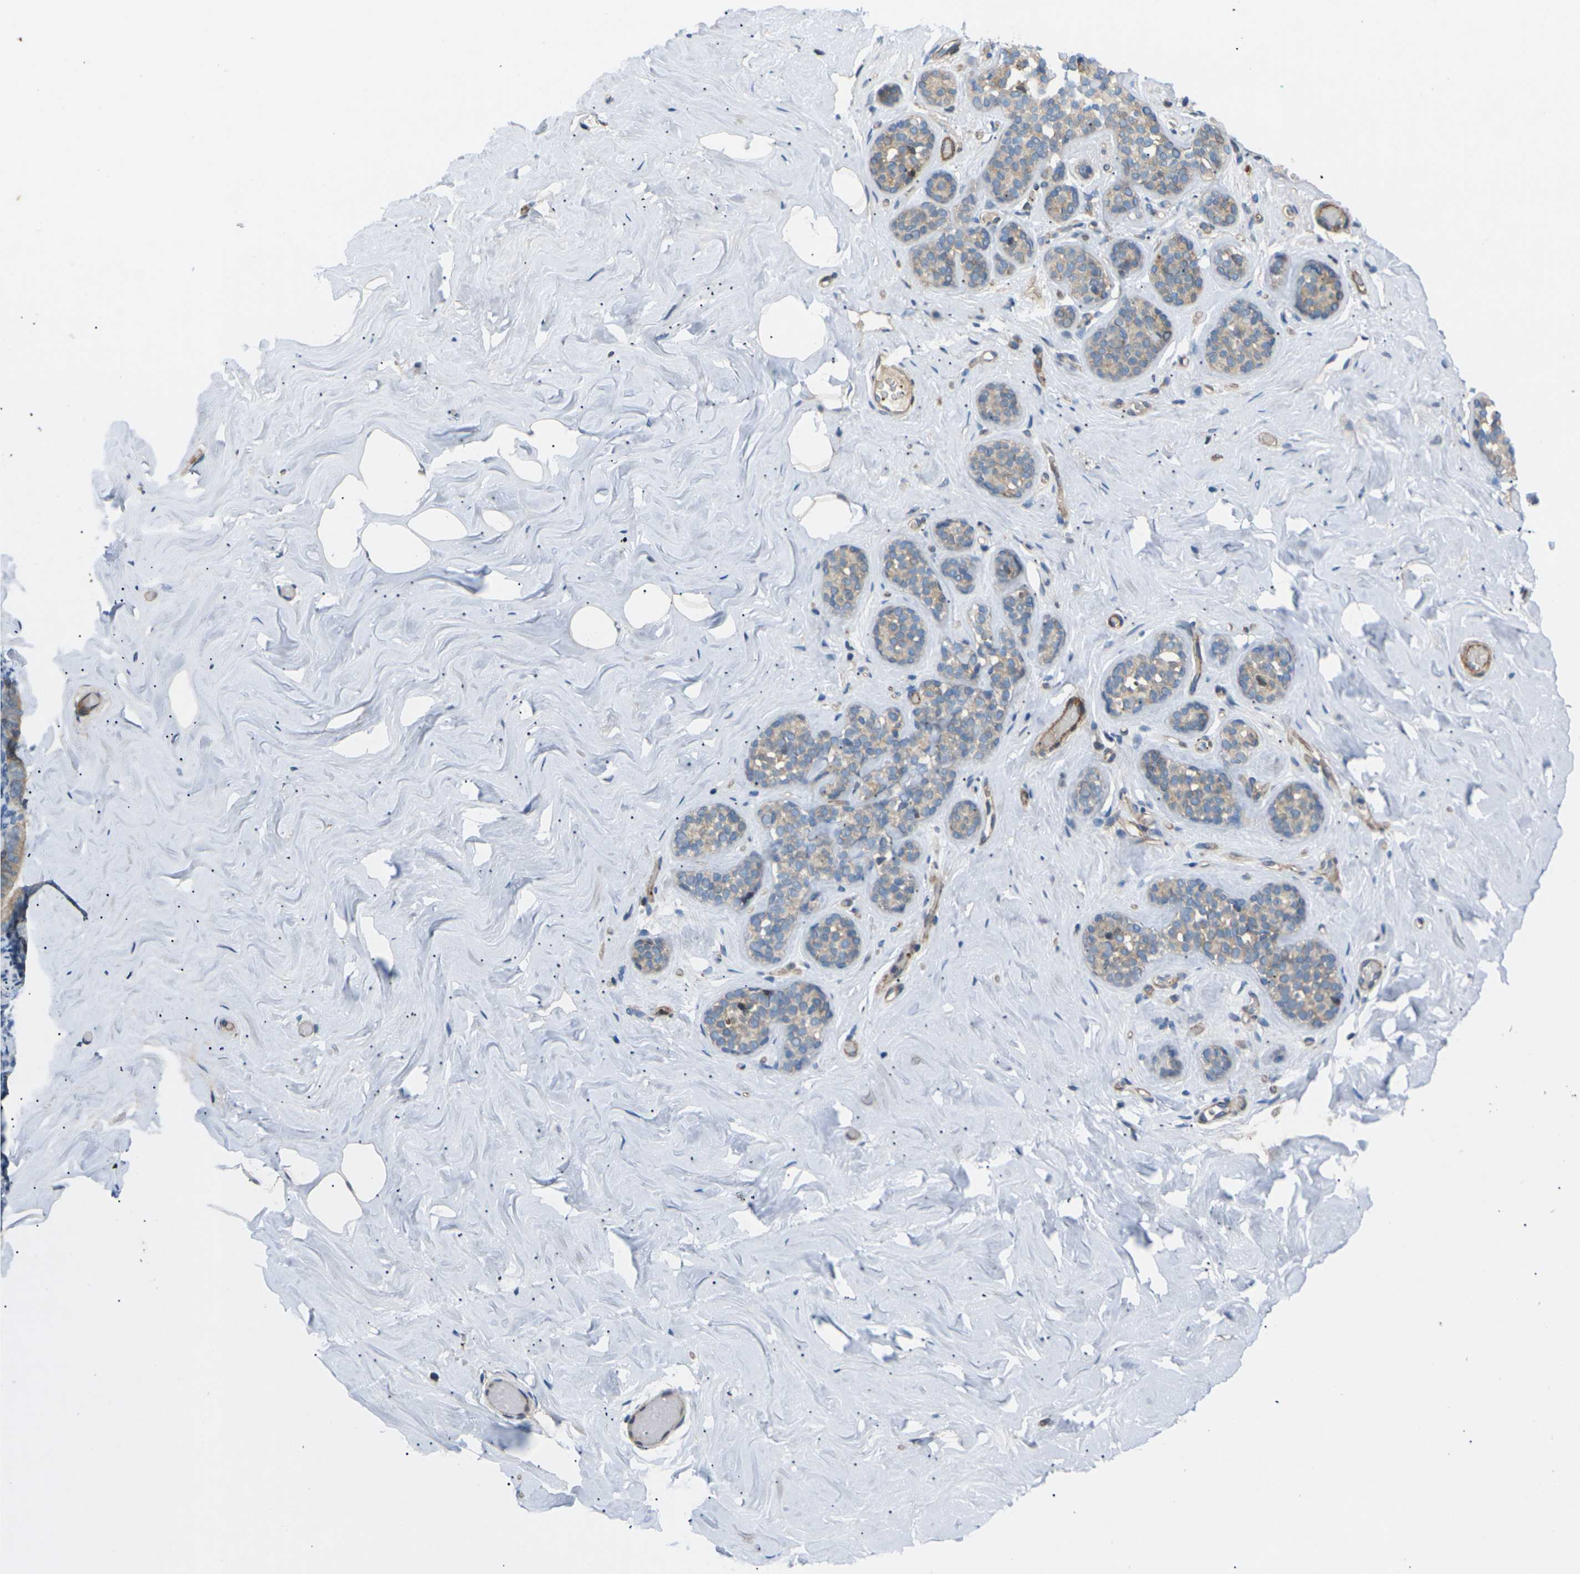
{"staining": {"intensity": "negative", "quantity": "none", "location": "none"}, "tissue": "breast", "cell_type": "Adipocytes", "image_type": "normal", "snomed": [{"axis": "morphology", "description": "Normal tissue, NOS"}, {"axis": "topography", "description": "Breast"}], "caption": "Immunohistochemical staining of unremarkable human breast displays no significant expression in adipocytes. Brightfield microscopy of immunohistochemistry stained with DAB (brown) and hematoxylin (blue), captured at high magnification.", "gene": "RPS6KA3", "patient": {"sex": "female", "age": 75}}